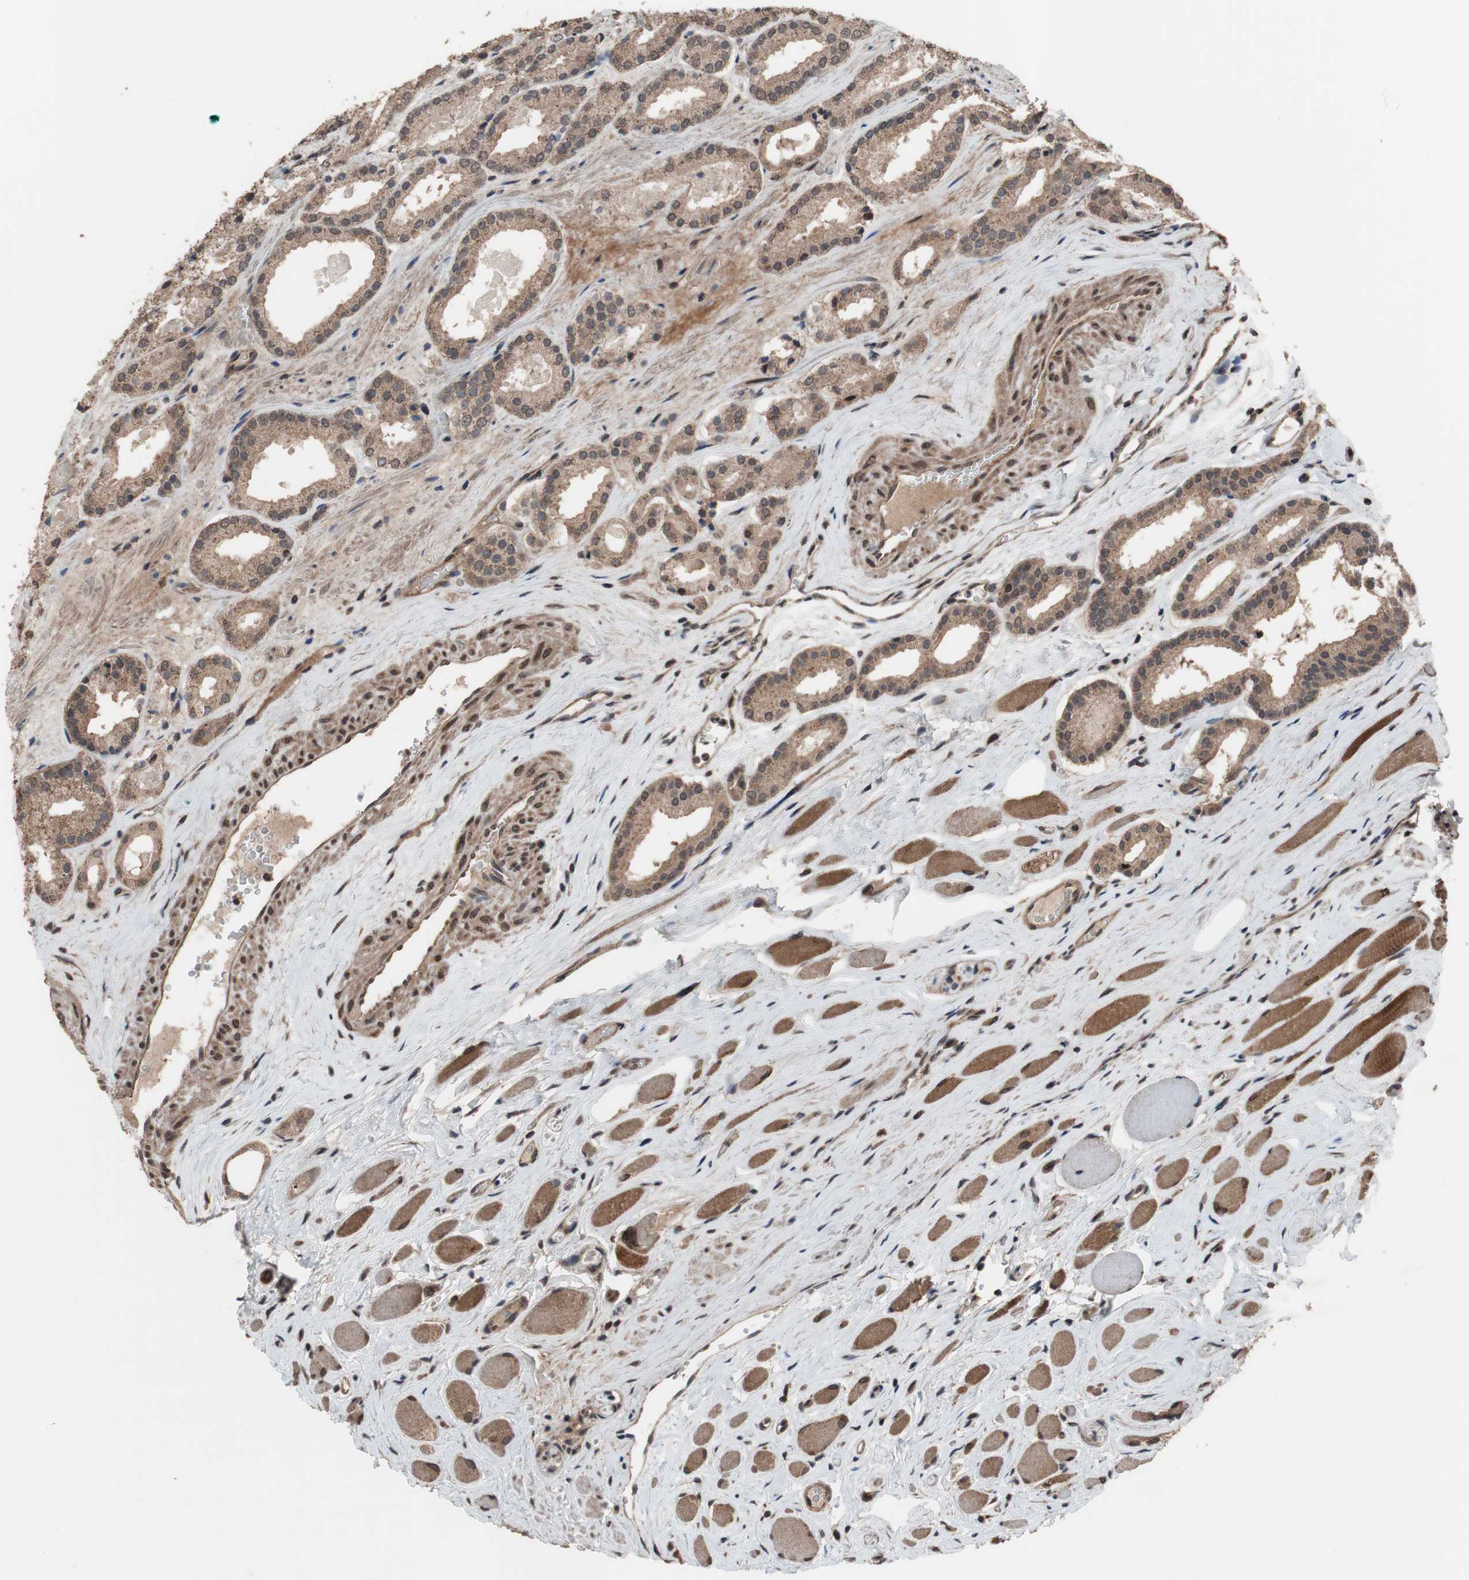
{"staining": {"intensity": "moderate", "quantity": ">75%", "location": "cytoplasmic/membranous"}, "tissue": "prostate cancer", "cell_type": "Tumor cells", "image_type": "cancer", "snomed": [{"axis": "morphology", "description": "Adenocarcinoma, Low grade"}, {"axis": "topography", "description": "Prostate"}], "caption": "Human prostate low-grade adenocarcinoma stained with a brown dye exhibits moderate cytoplasmic/membranous positive expression in approximately >75% of tumor cells.", "gene": "KANSL1", "patient": {"sex": "male", "age": 59}}